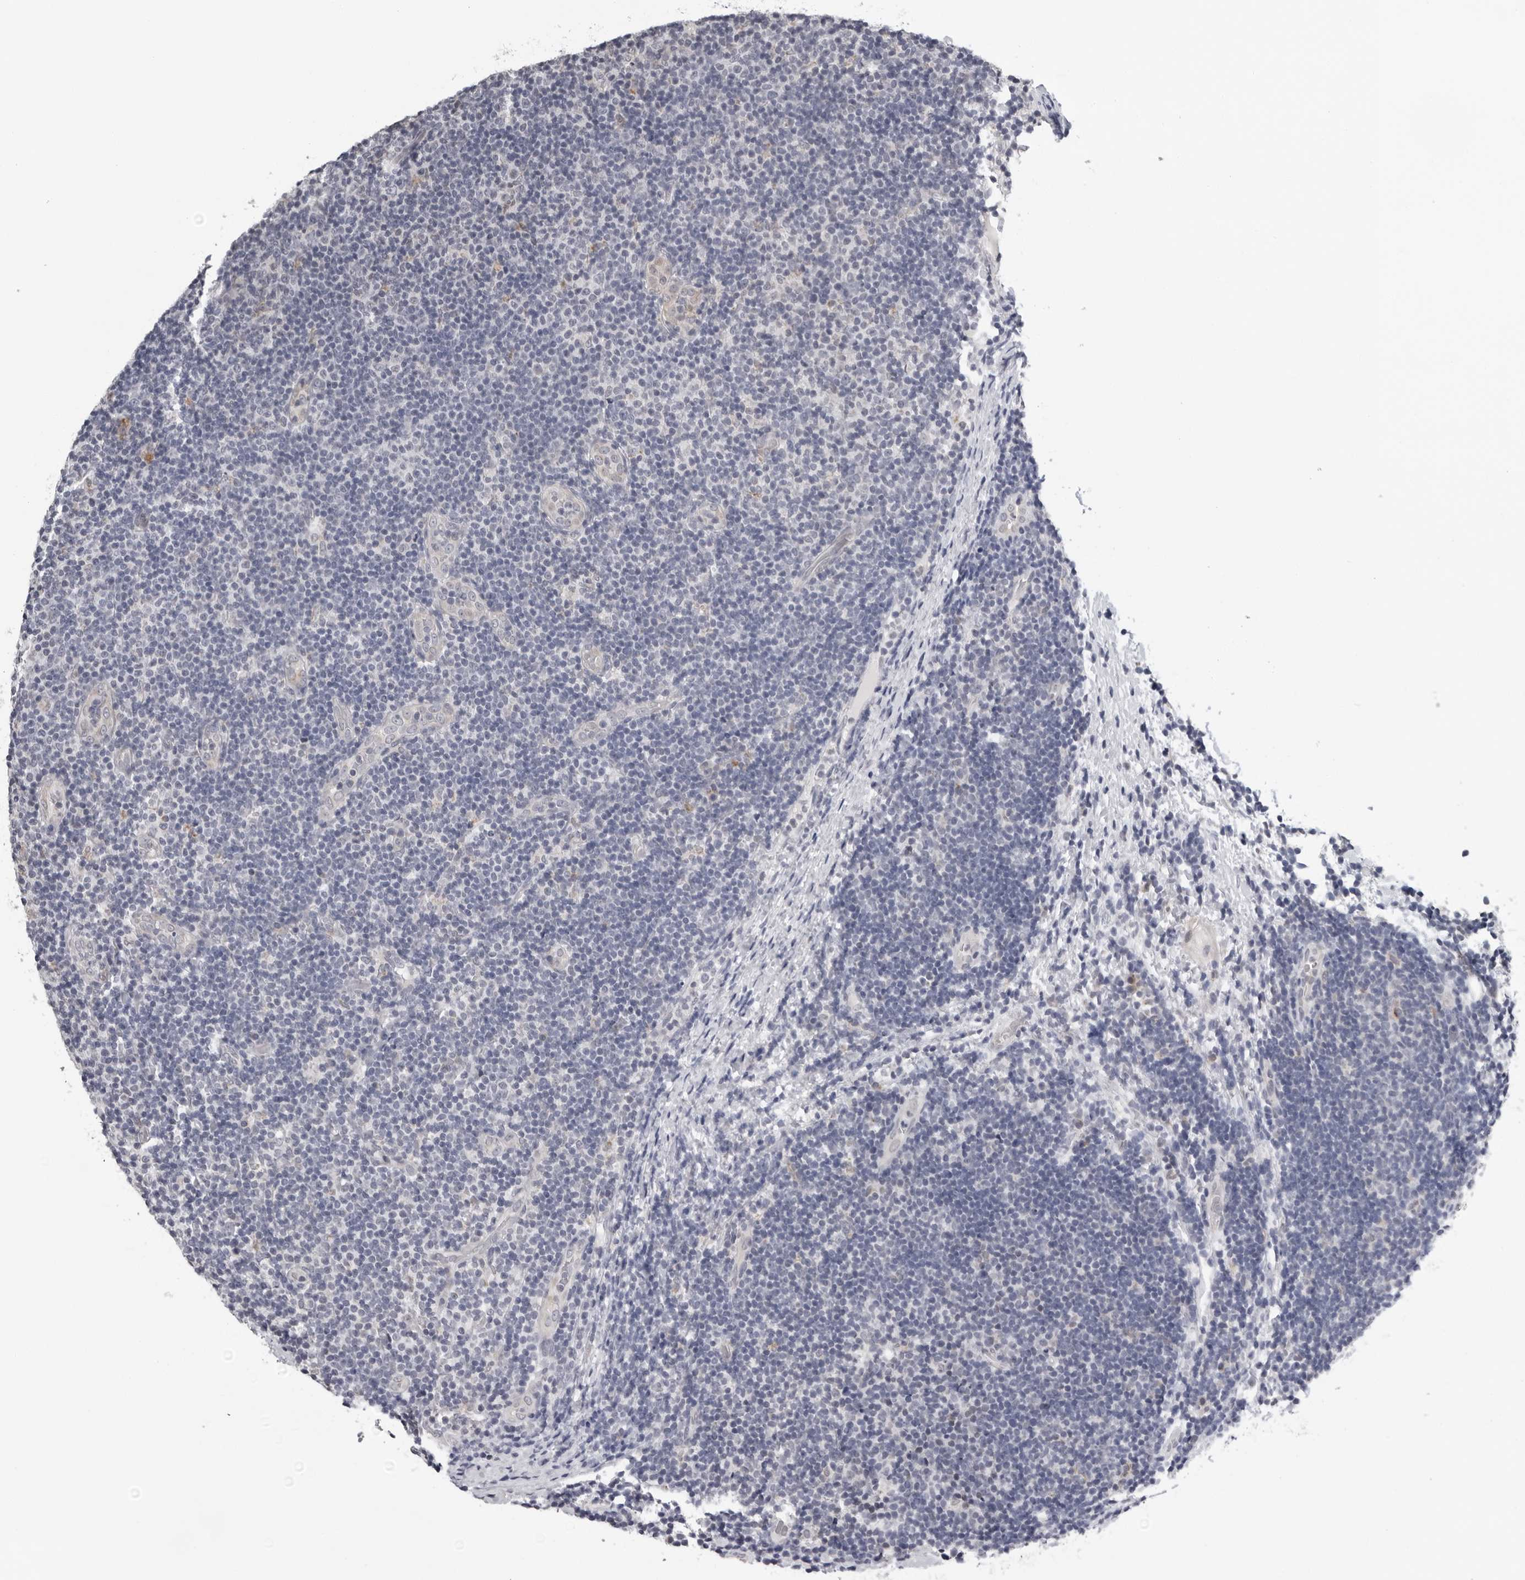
{"staining": {"intensity": "negative", "quantity": "none", "location": "none"}, "tissue": "lymphoma", "cell_type": "Tumor cells", "image_type": "cancer", "snomed": [{"axis": "morphology", "description": "Malignant lymphoma, non-Hodgkin's type, Low grade"}, {"axis": "topography", "description": "Lymph node"}], "caption": "Malignant lymphoma, non-Hodgkin's type (low-grade) was stained to show a protein in brown. There is no significant expression in tumor cells.", "gene": "CPT2", "patient": {"sex": "male", "age": 83}}